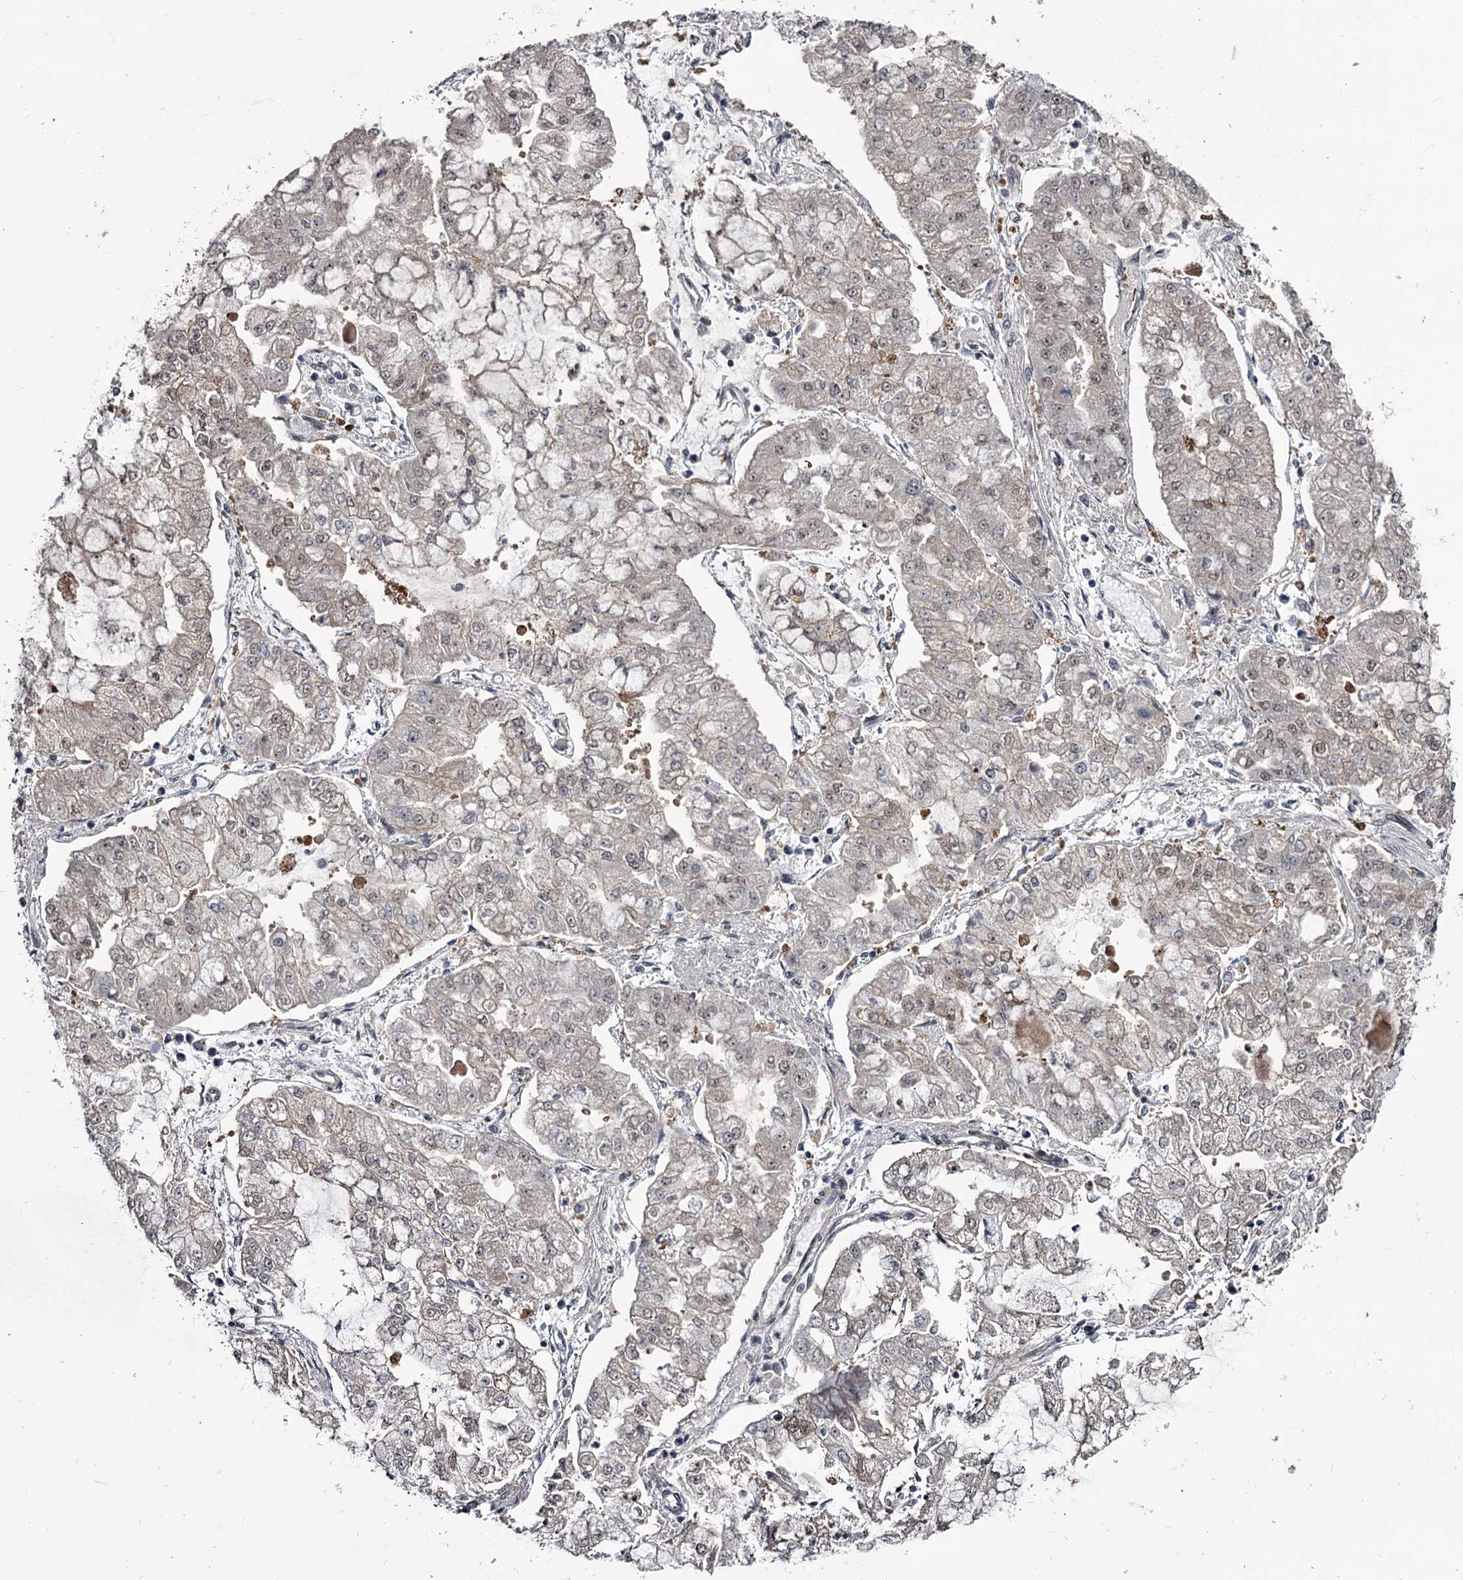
{"staining": {"intensity": "weak", "quantity": "25%-75%", "location": "nuclear"}, "tissue": "stomach cancer", "cell_type": "Tumor cells", "image_type": "cancer", "snomed": [{"axis": "morphology", "description": "Adenocarcinoma, NOS"}, {"axis": "topography", "description": "Stomach"}], "caption": "This micrograph demonstrates immunohistochemistry staining of adenocarcinoma (stomach), with low weak nuclear staining in approximately 25%-75% of tumor cells.", "gene": "PRPF40B", "patient": {"sex": "male", "age": 76}}